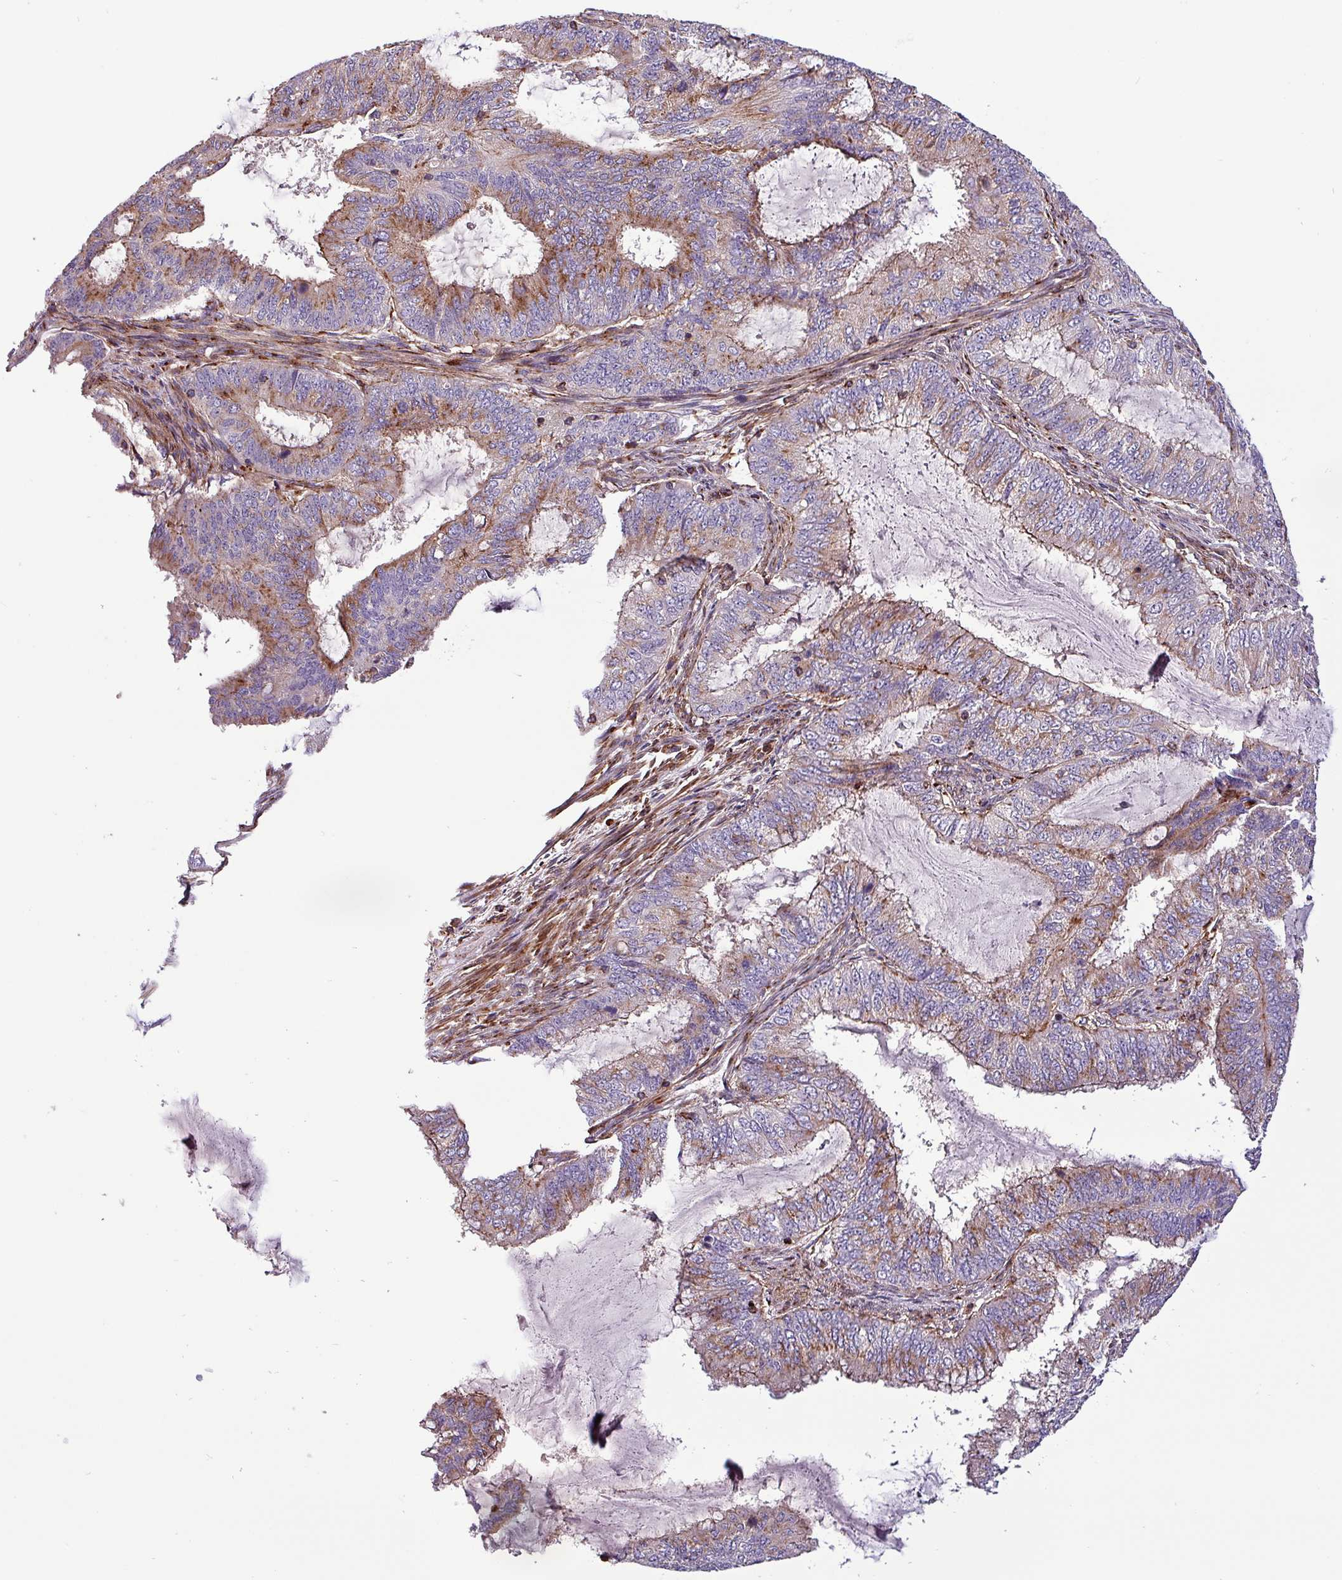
{"staining": {"intensity": "moderate", "quantity": "25%-75%", "location": "cytoplasmic/membranous"}, "tissue": "endometrial cancer", "cell_type": "Tumor cells", "image_type": "cancer", "snomed": [{"axis": "morphology", "description": "Adenocarcinoma, NOS"}, {"axis": "topography", "description": "Endometrium"}], "caption": "Moderate cytoplasmic/membranous staining is seen in about 25%-75% of tumor cells in endometrial adenocarcinoma.", "gene": "VAMP4", "patient": {"sex": "female", "age": 51}}